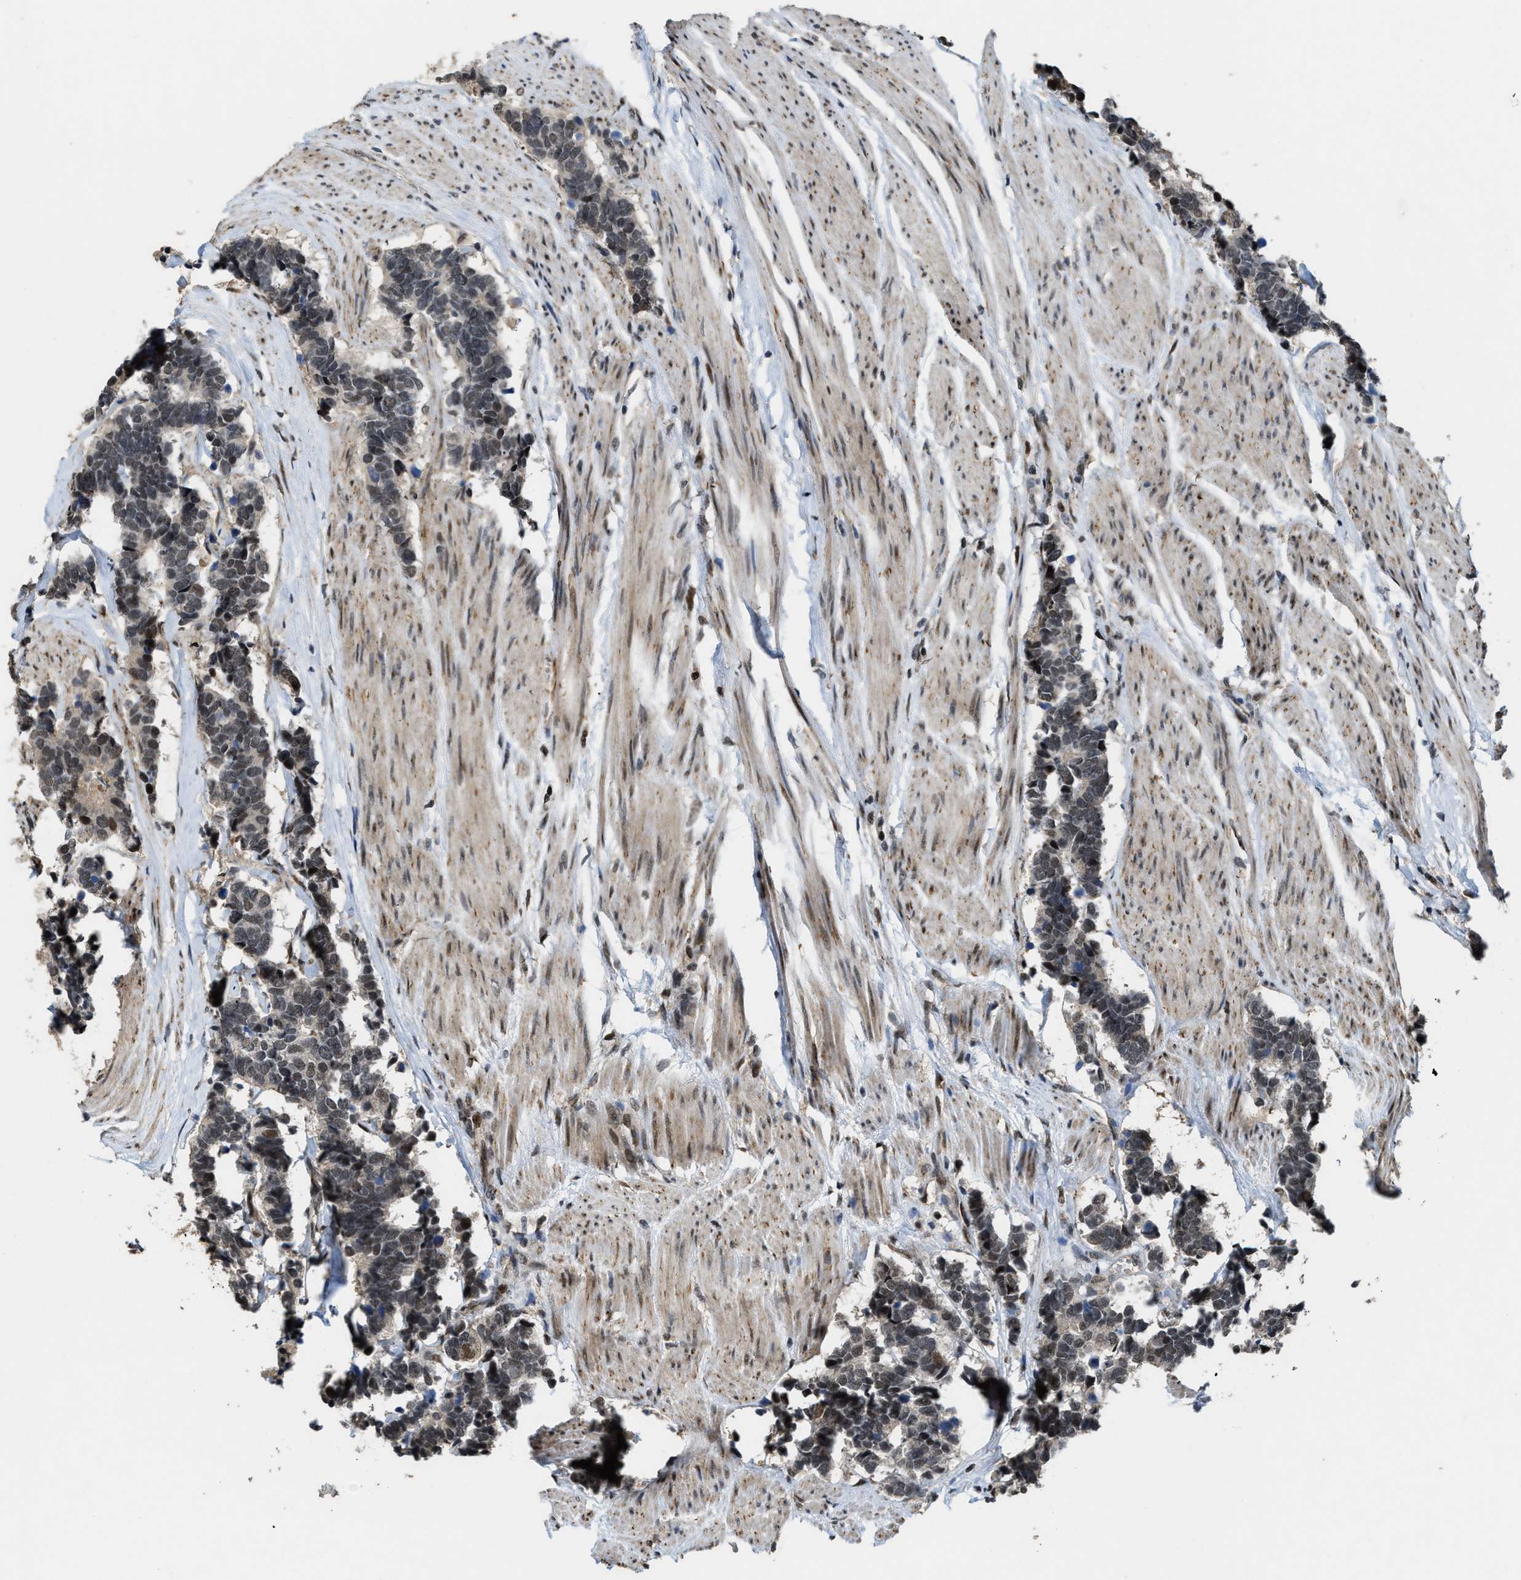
{"staining": {"intensity": "weak", "quantity": "<25%", "location": "nuclear"}, "tissue": "carcinoid", "cell_type": "Tumor cells", "image_type": "cancer", "snomed": [{"axis": "morphology", "description": "Carcinoma, NOS"}, {"axis": "morphology", "description": "Carcinoid, malignant, NOS"}, {"axis": "topography", "description": "Urinary bladder"}], "caption": "Histopathology image shows no significant protein expression in tumor cells of carcinoid. Brightfield microscopy of IHC stained with DAB (brown) and hematoxylin (blue), captured at high magnification.", "gene": "SERTAD2", "patient": {"sex": "male", "age": 57}}